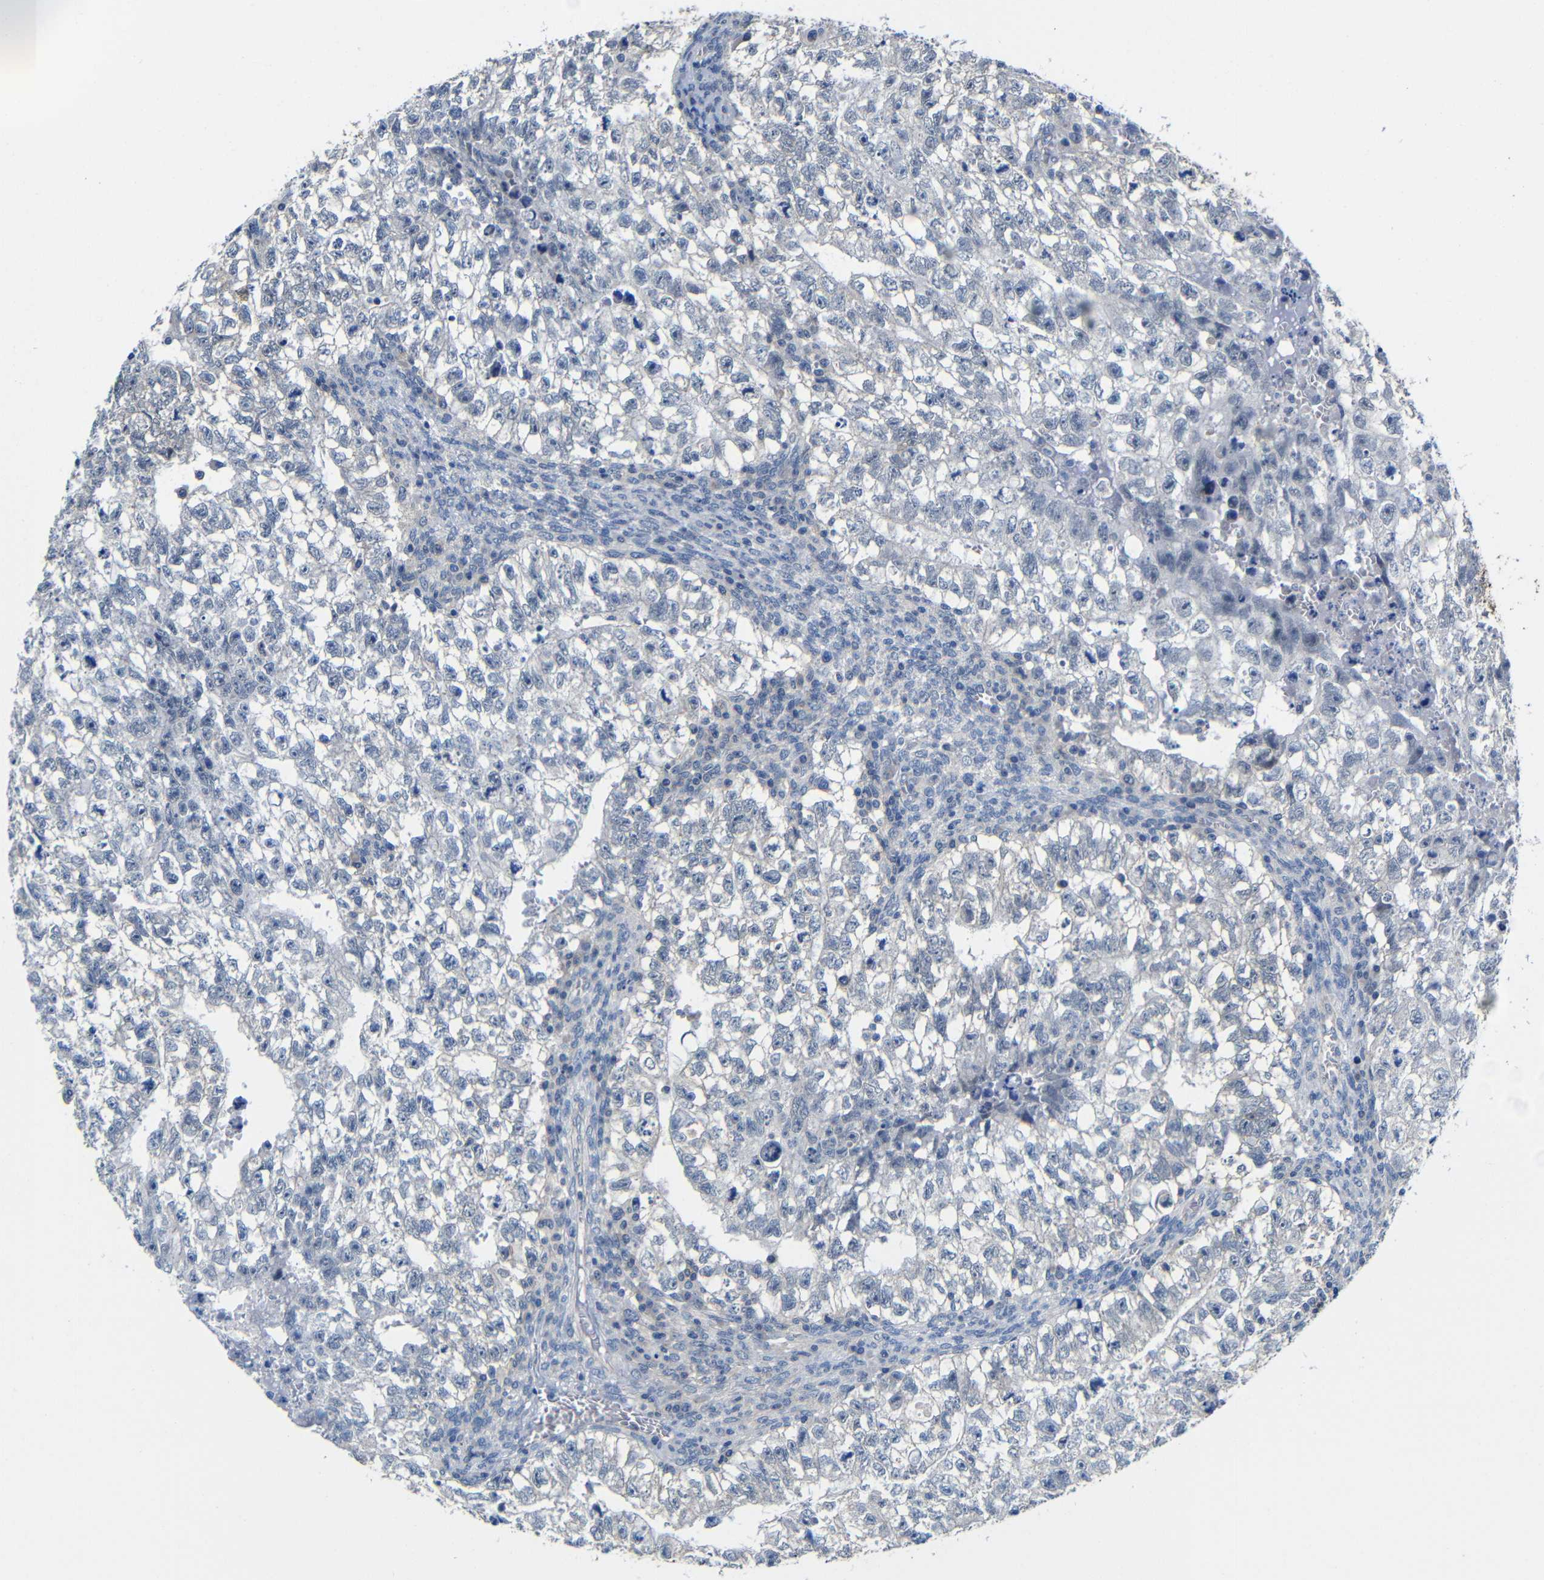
{"staining": {"intensity": "negative", "quantity": "none", "location": "none"}, "tissue": "testis cancer", "cell_type": "Tumor cells", "image_type": "cancer", "snomed": [{"axis": "morphology", "description": "Seminoma, NOS"}, {"axis": "morphology", "description": "Carcinoma, Embryonal, NOS"}, {"axis": "topography", "description": "Testis"}], "caption": "This image is of testis seminoma stained with IHC to label a protein in brown with the nuclei are counter-stained blue. There is no positivity in tumor cells. (Brightfield microscopy of DAB immunohistochemistry (IHC) at high magnification).", "gene": "ZNF90", "patient": {"sex": "male", "age": 38}}